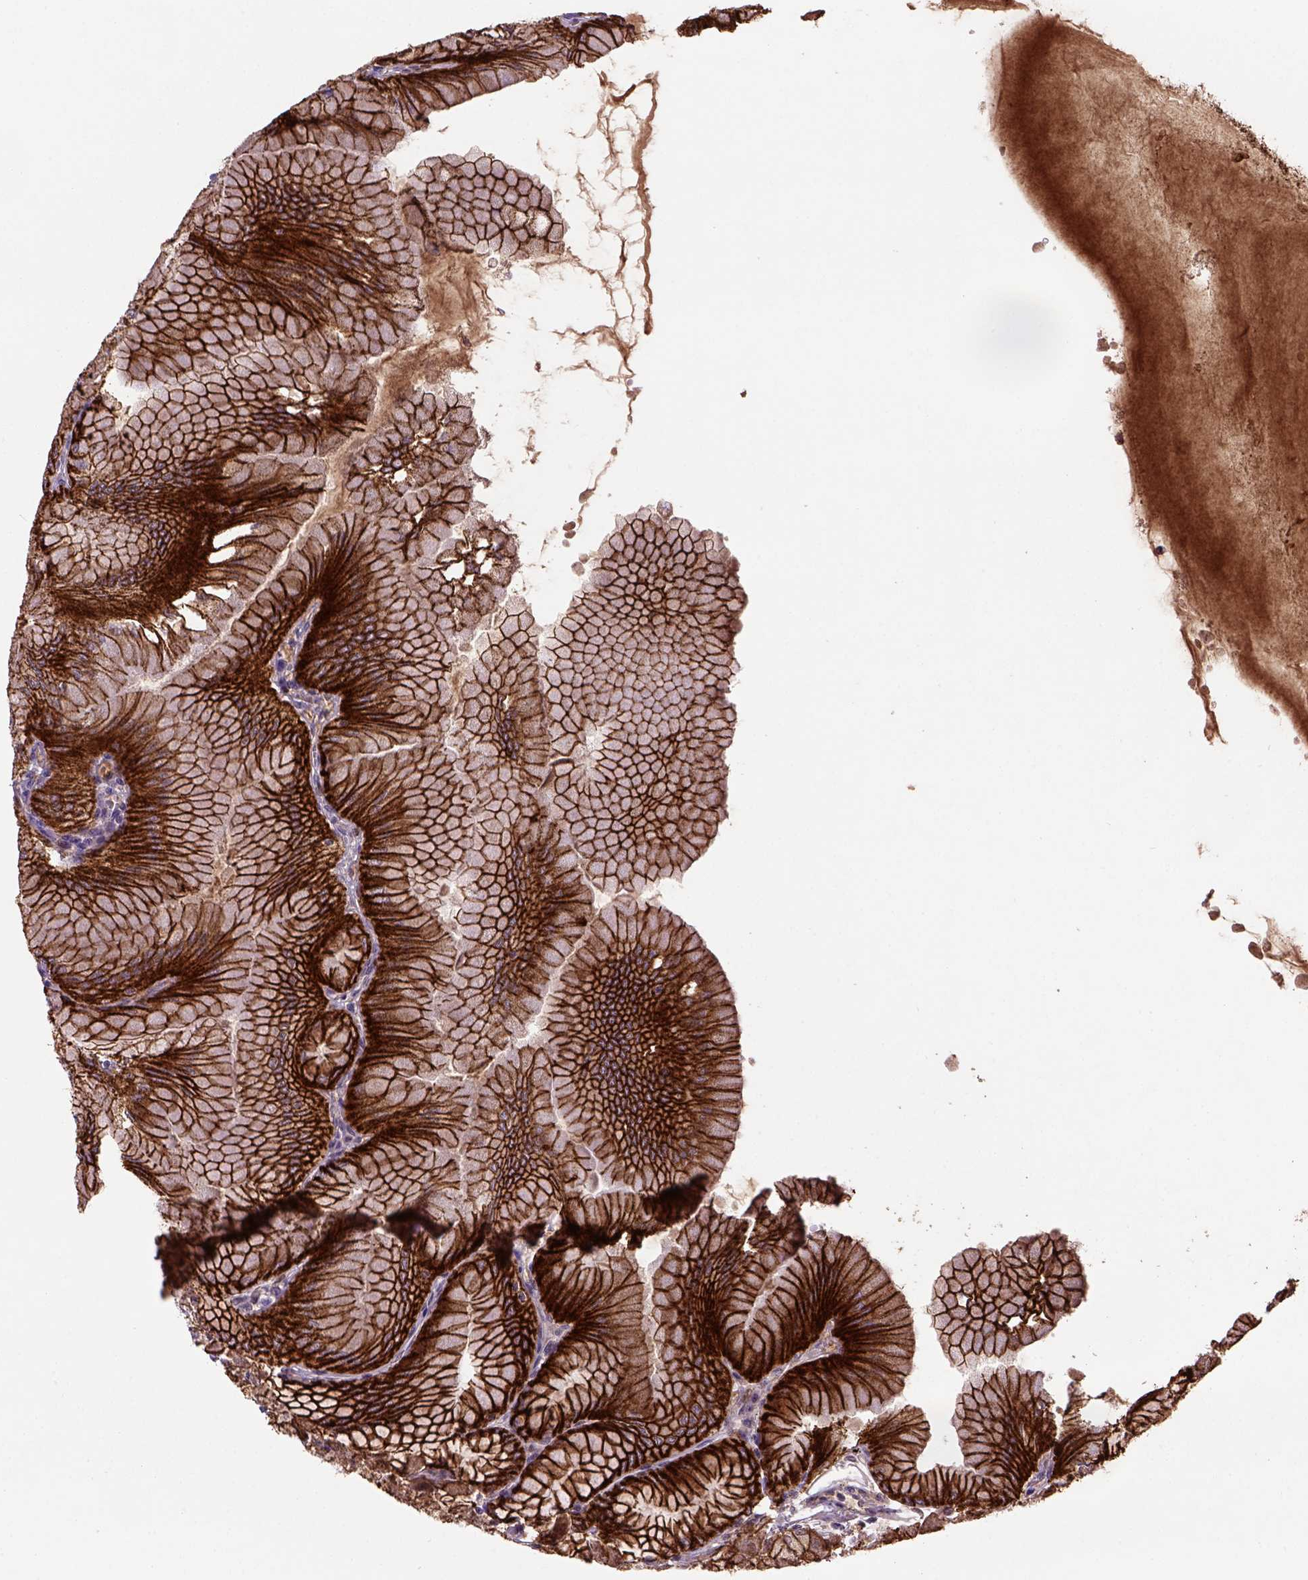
{"staining": {"intensity": "strong", "quantity": ">75%", "location": "cytoplasmic/membranous"}, "tissue": "stomach", "cell_type": "Glandular cells", "image_type": "normal", "snomed": [{"axis": "morphology", "description": "Normal tissue, NOS"}, {"axis": "topography", "description": "Stomach, upper"}], "caption": "About >75% of glandular cells in normal human stomach display strong cytoplasmic/membranous protein staining as visualized by brown immunohistochemical staining.", "gene": "CDH1", "patient": {"sex": "male", "age": 60}}